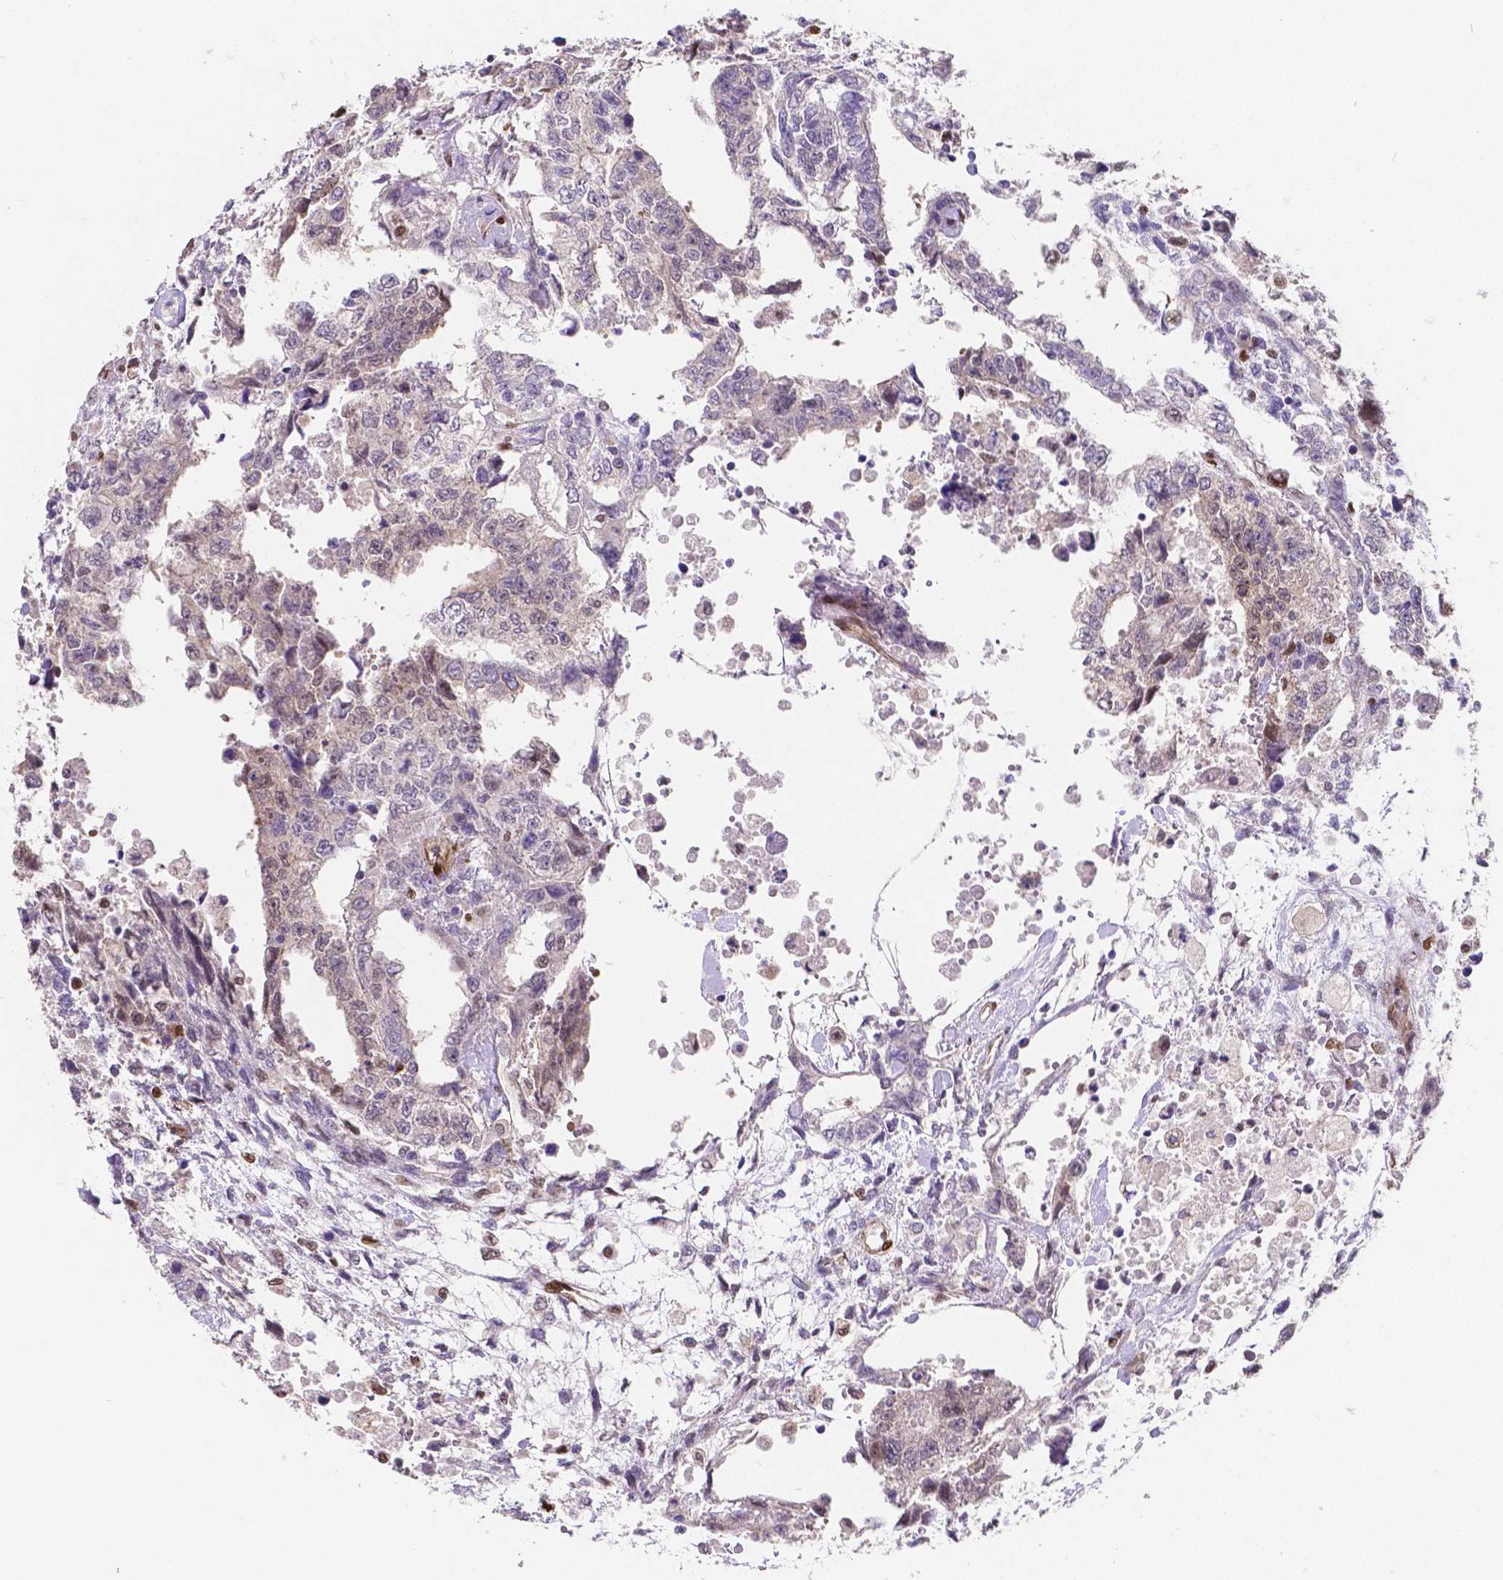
{"staining": {"intensity": "negative", "quantity": "none", "location": "none"}, "tissue": "testis cancer", "cell_type": "Tumor cells", "image_type": "cancer", "snomed": [{"axis": "morphology", "description": "Carcinoma, Embryonal, NOS"}, {"axis": "topography", "description": "Testis"}], "caption": "Immunohistochemistry (IHC) micrograph of embryonal carcinoma (testis) stained for a protein (brown), which exhibits no positivity in tumor cells. (Brightfield microscopy of DAB (3,3'-diaminobenzidine) immunohistochemistry (IHC) at high magnification).", "gene": "MEF2C", "patient": {"sex": "male", "age": 24}}